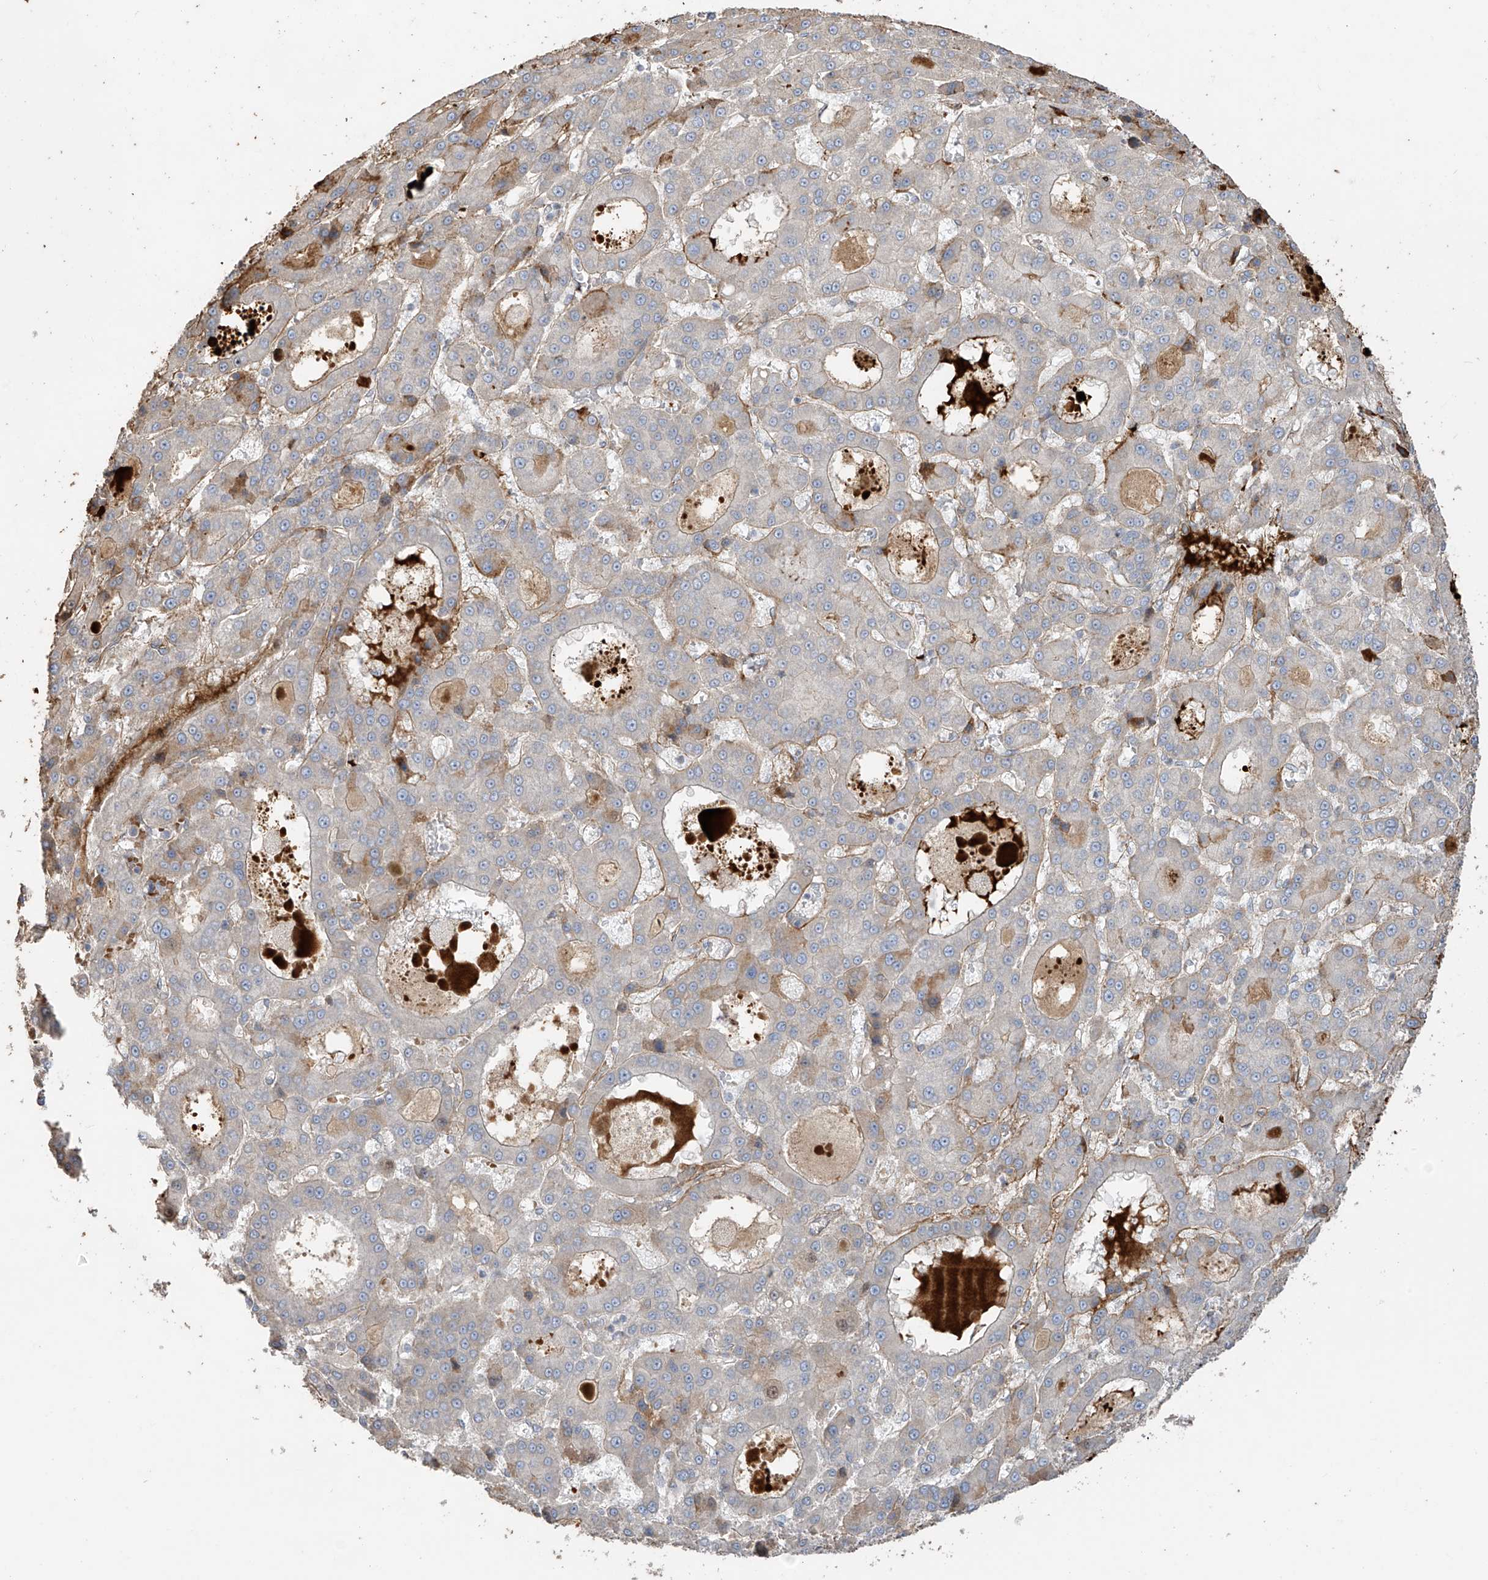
{"staining": {"intensity": "weak", "quantity": "<25%", "location": "cytoplasmic/membranous"}, "tissue": "liver cancer", "cell_type": "Tumor cells", "image_type": "cancer", "snomed": [{"axis": "morphology", "description": "Carcinoma, Hepatocellular, NOS"}, {"axis": "topography", "description": "Liver"}], "caption": "A photomicrograph of human liver cancer is negative for staining in tumor cells.", "gene": "ABTB1", "patient": {"sex": "male", "age": 70}}